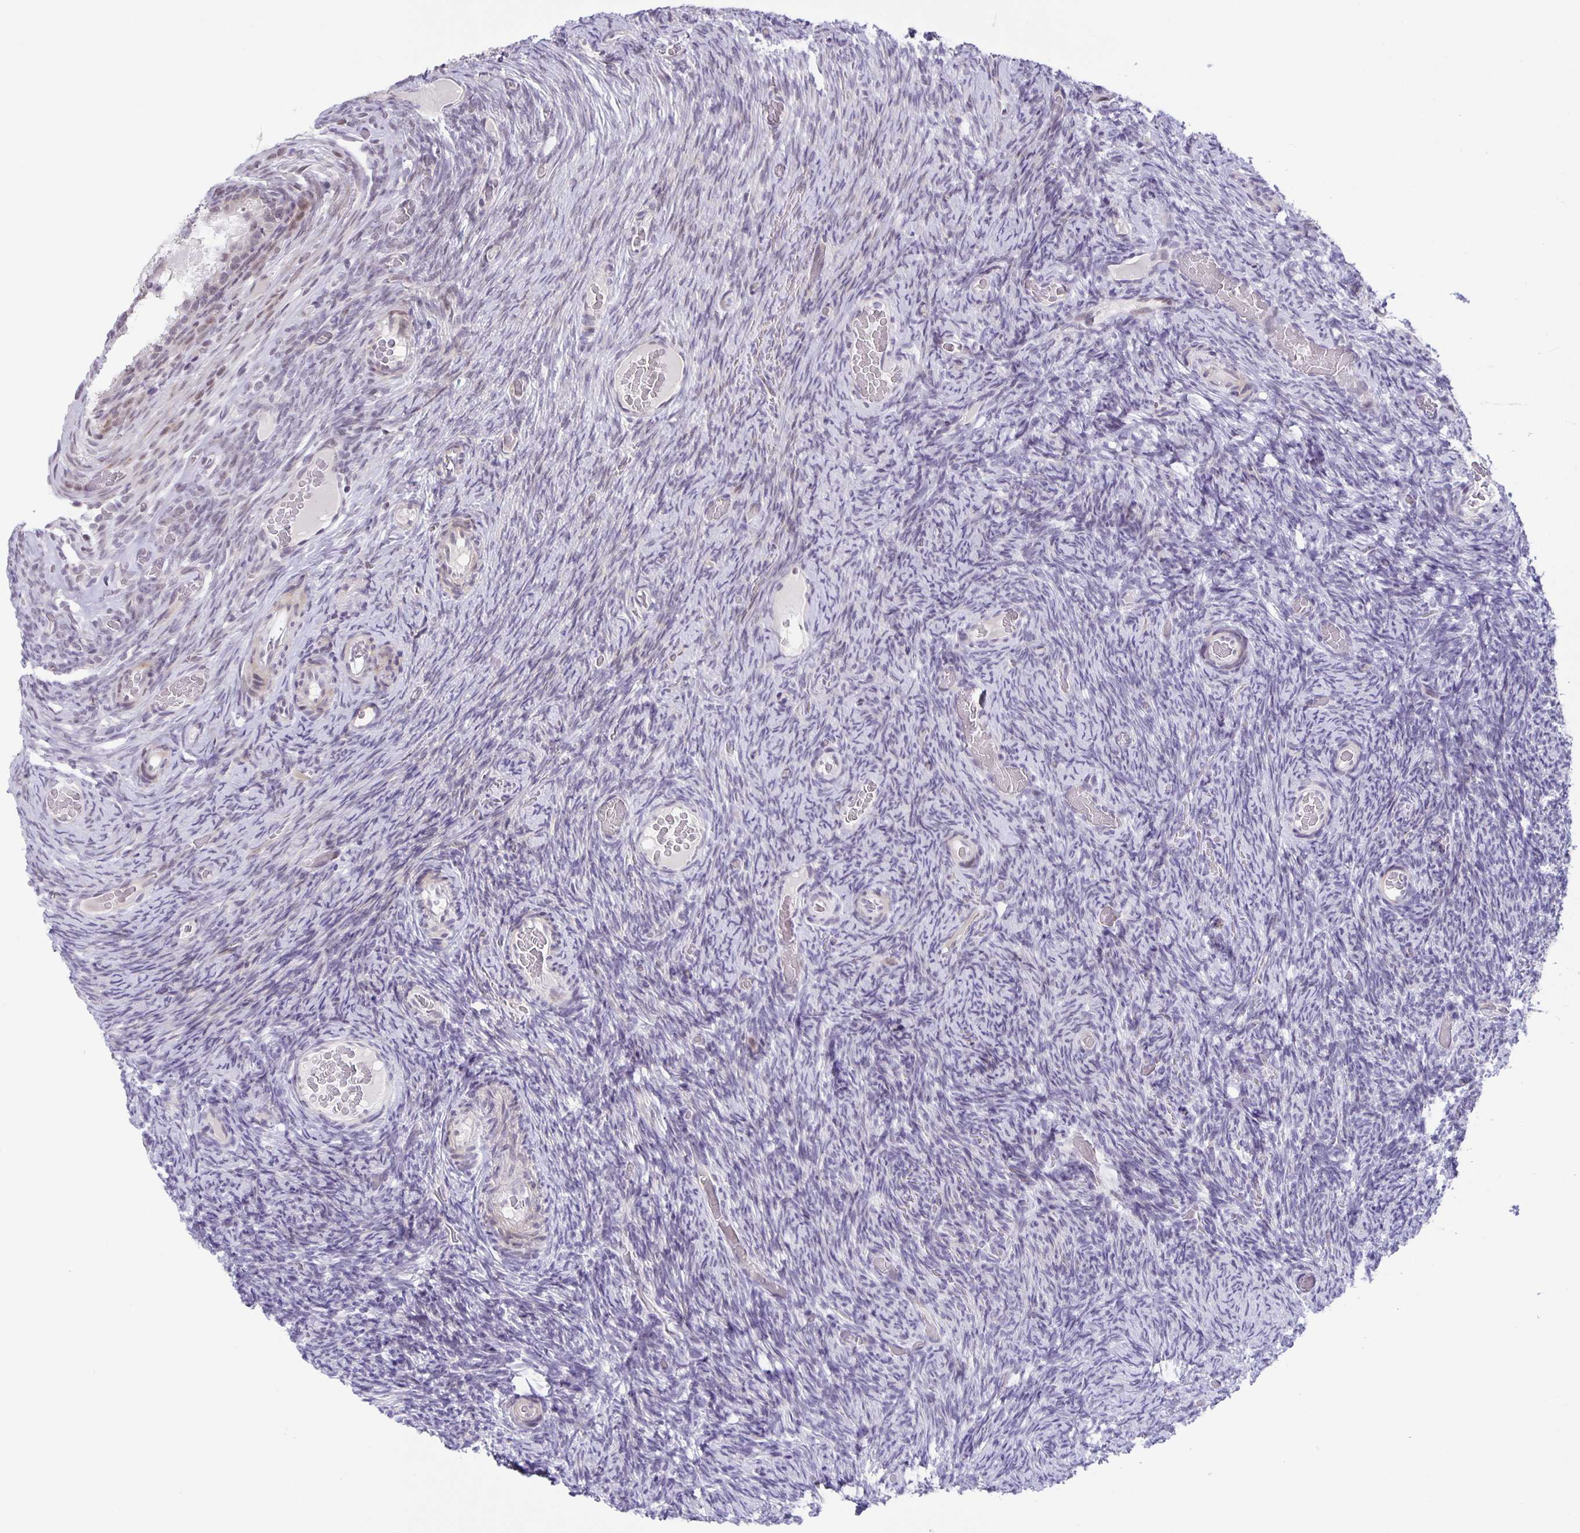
{"staining": {"intensity": "negative", "quantity": "none", "location": "none"}, "tissue": "ovary", "cell_type": "Ovarian stroma cells", "image_type": "normal", "snomed": [{"axis": "morphology", "description": "Normal tissue, NOS"}, {"axis": "topography", "description": "Ovary"}], "caption": "Ovary stained for a protein using immunohistochemistry (IHC) reveals no positivity ovarian stroma cells.", "gene": "PHRF1", "patient": {"sex": "female", "age": 34}}